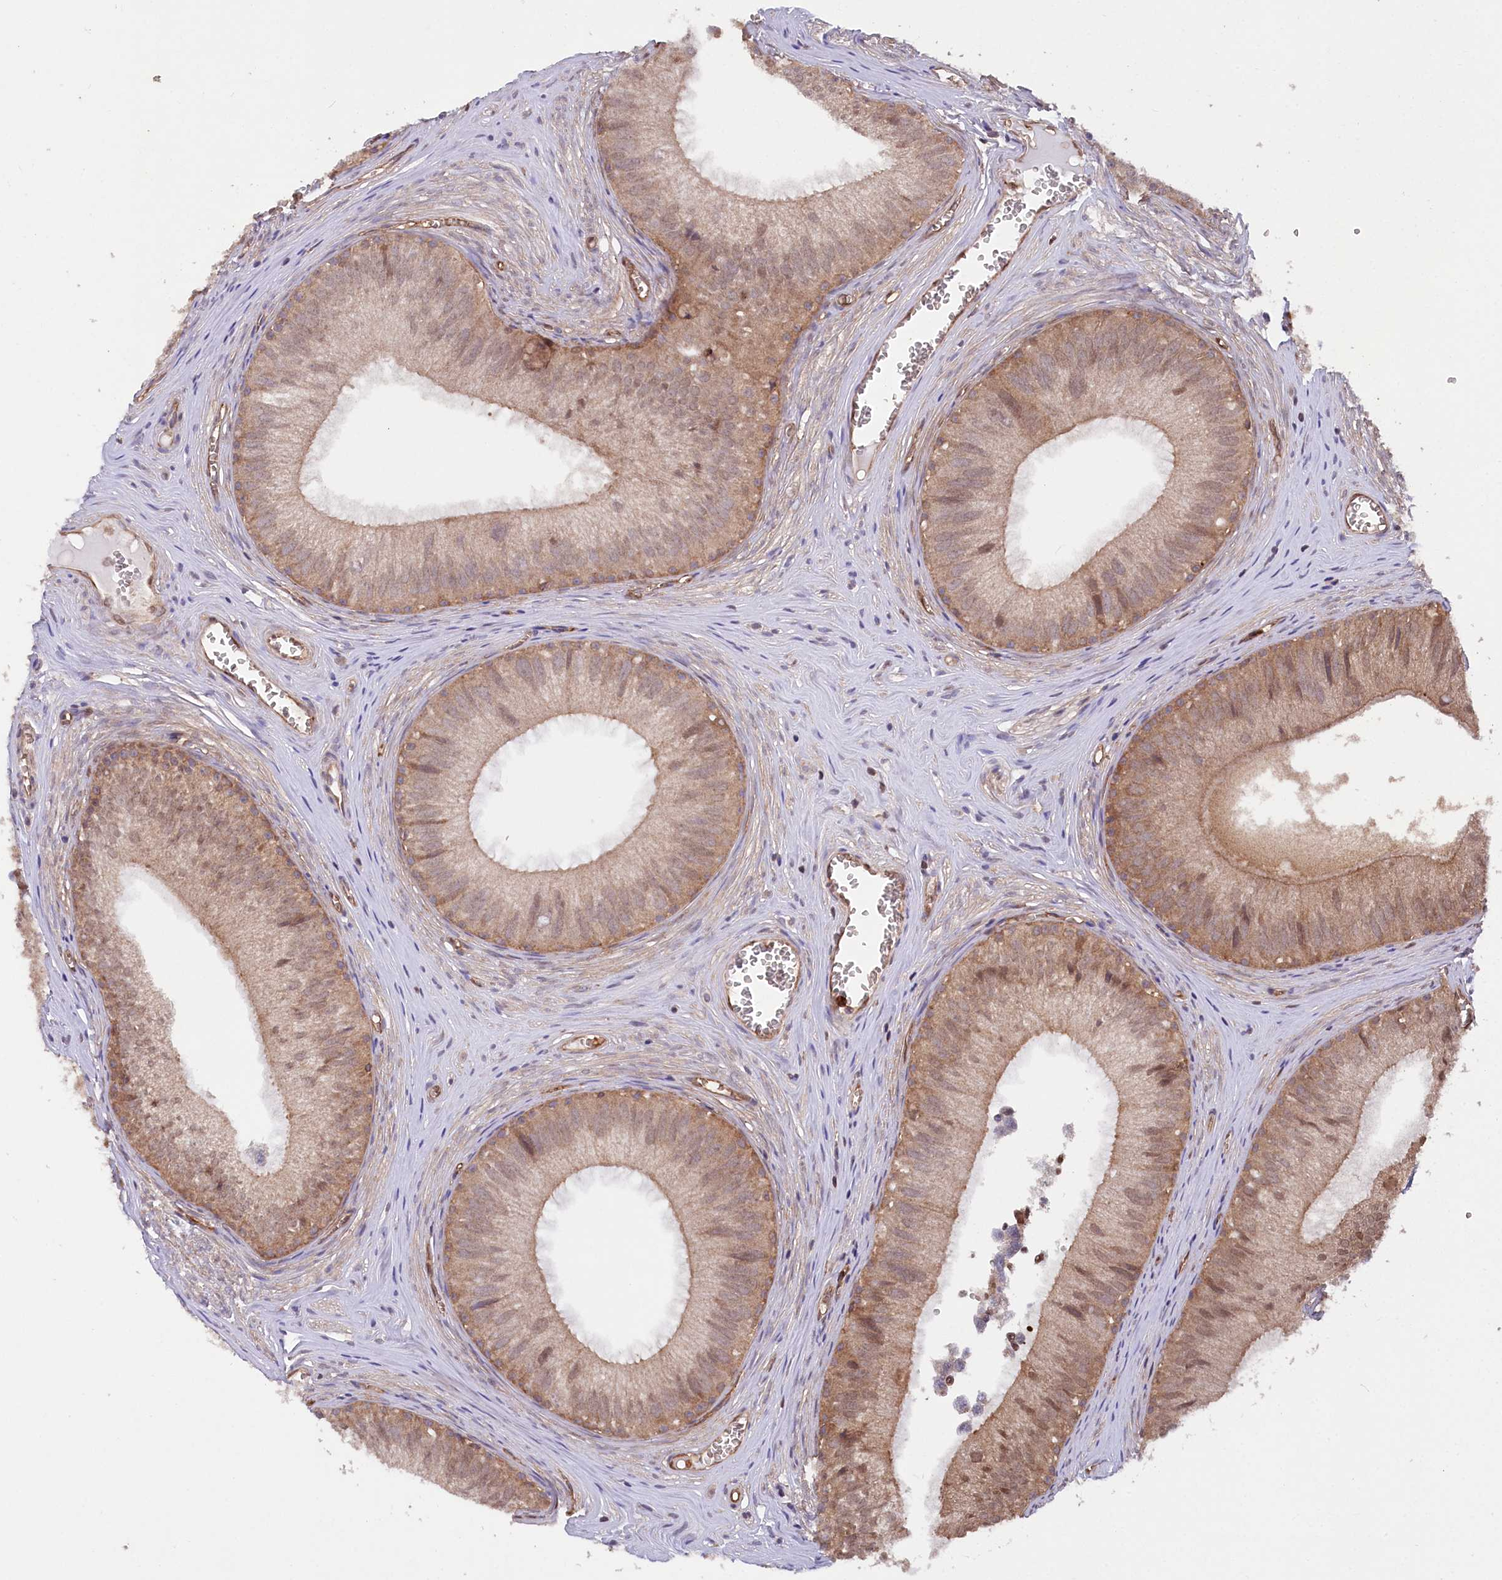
{"staining": {"intensity": "moderate", "quantity": ">75%", "location": "cytoplasmic/membranous"}, "tissue": "epididymis", "cell_type": "Glandular cells", "image_type": "normal", "snomed": [{"axis": "morphology", "description": "Normal tissue, NOS"}, {"axis": "topography", "description": "Epididymis"}], "caption": "Moderate cytoplasmic/membranous protein staining is seen in about >75% of glandular cells in epididymis.", "gene": "LSG1", "patient": {"sex": "male", "age": 36}}